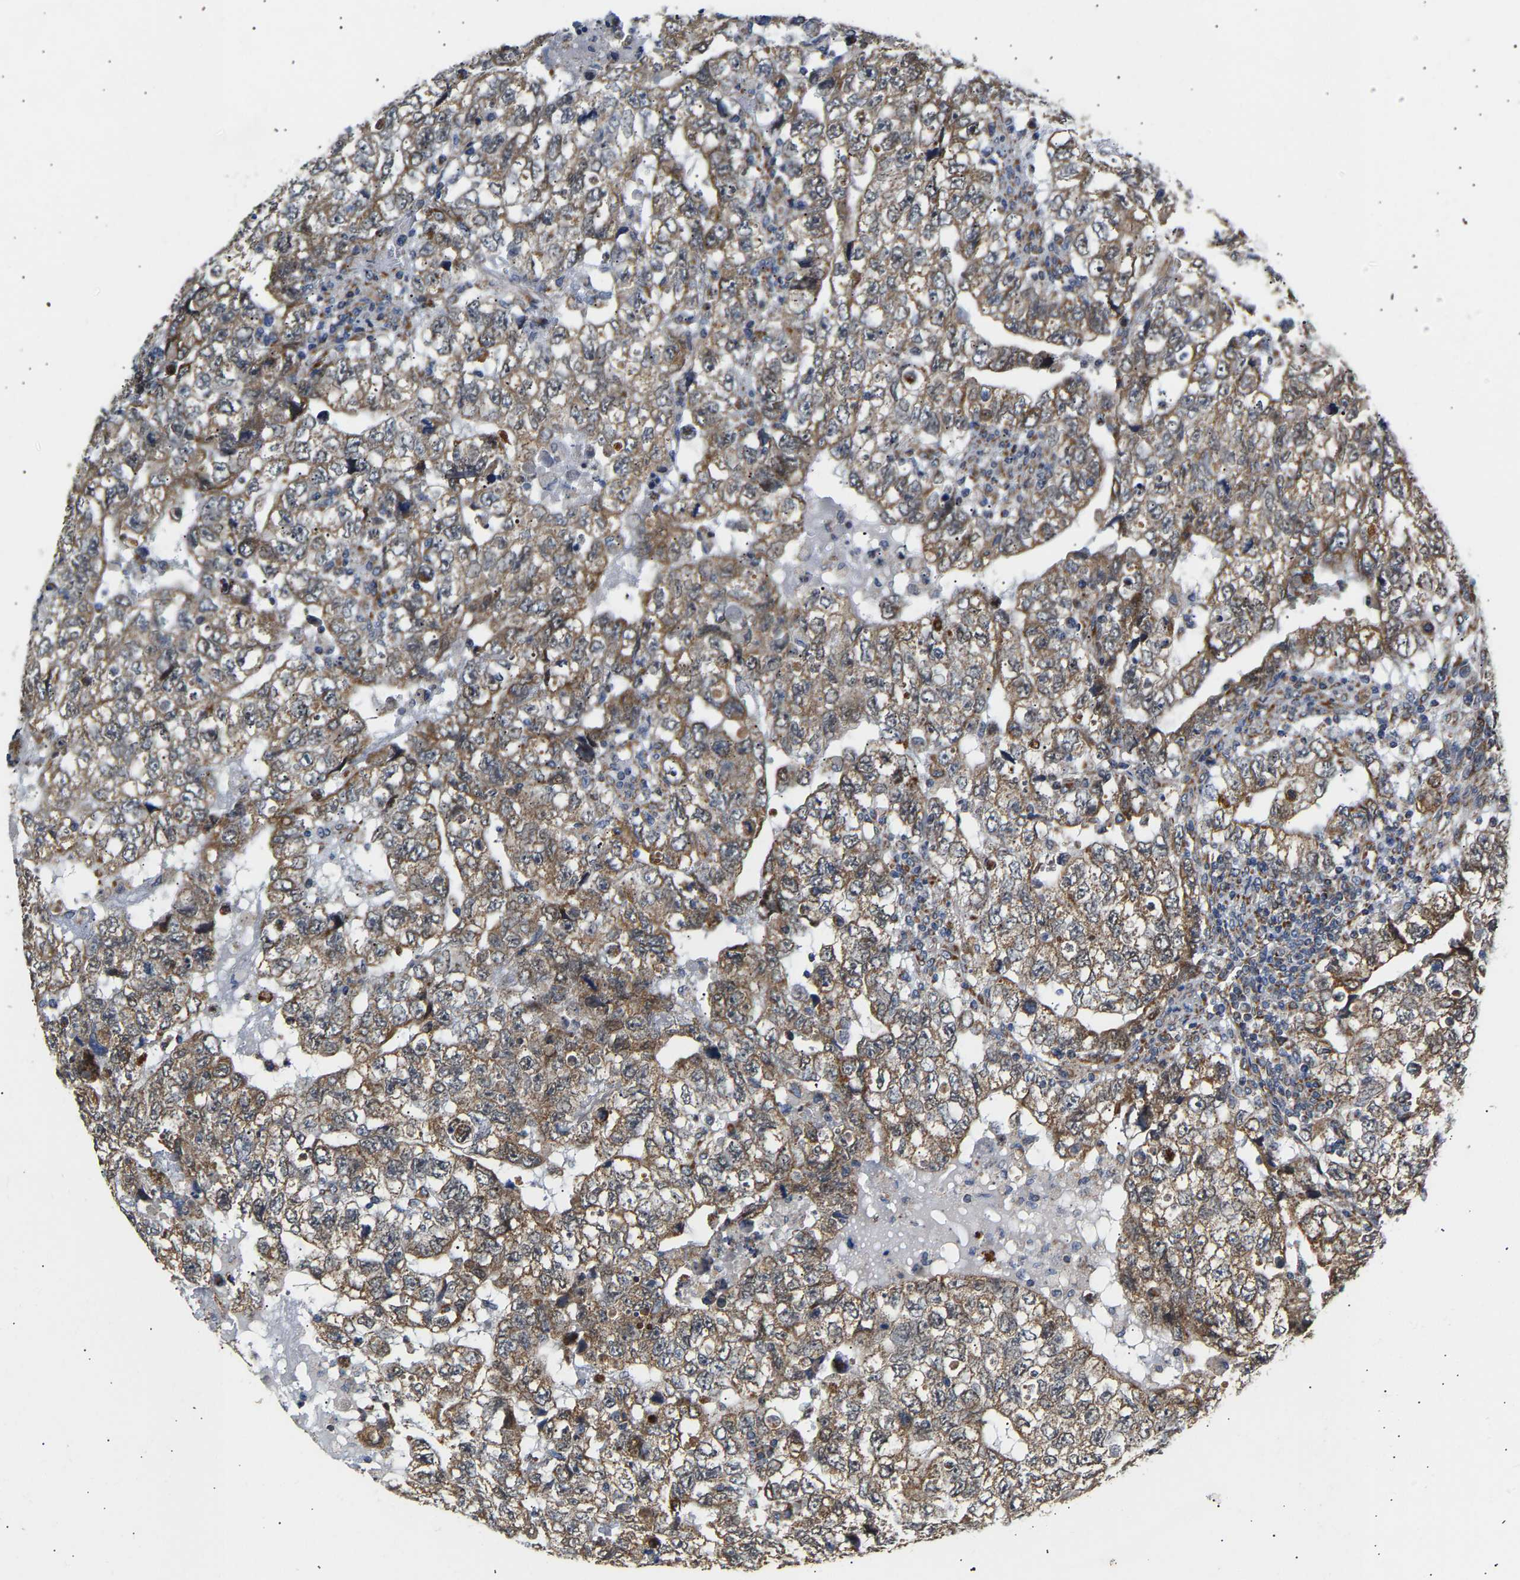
{"staining": {"intensity": "moderate", "quantity": "25%-75%", "location": "cytoplasmic/membranous"}, "tissue": "testis cancer", "cell_type": "Tumor cells", "image_type": "cancer", "snomed": [{"axis": "morphology", "description": "Carcinoma, Embryonal, NOS"}, {"axis": "topography", "description": "Testis"}], "caption": "A high-resolution histopathology image shows immunohistochemistry staining of testis cancer (embryonal carcinoma), which exhibits moderate cytoplasmic/membranous expression in approximately 25%-75% of tumor cells.", "gene": "TMEM168", "patient": {"sex": "male", "age": 36}}